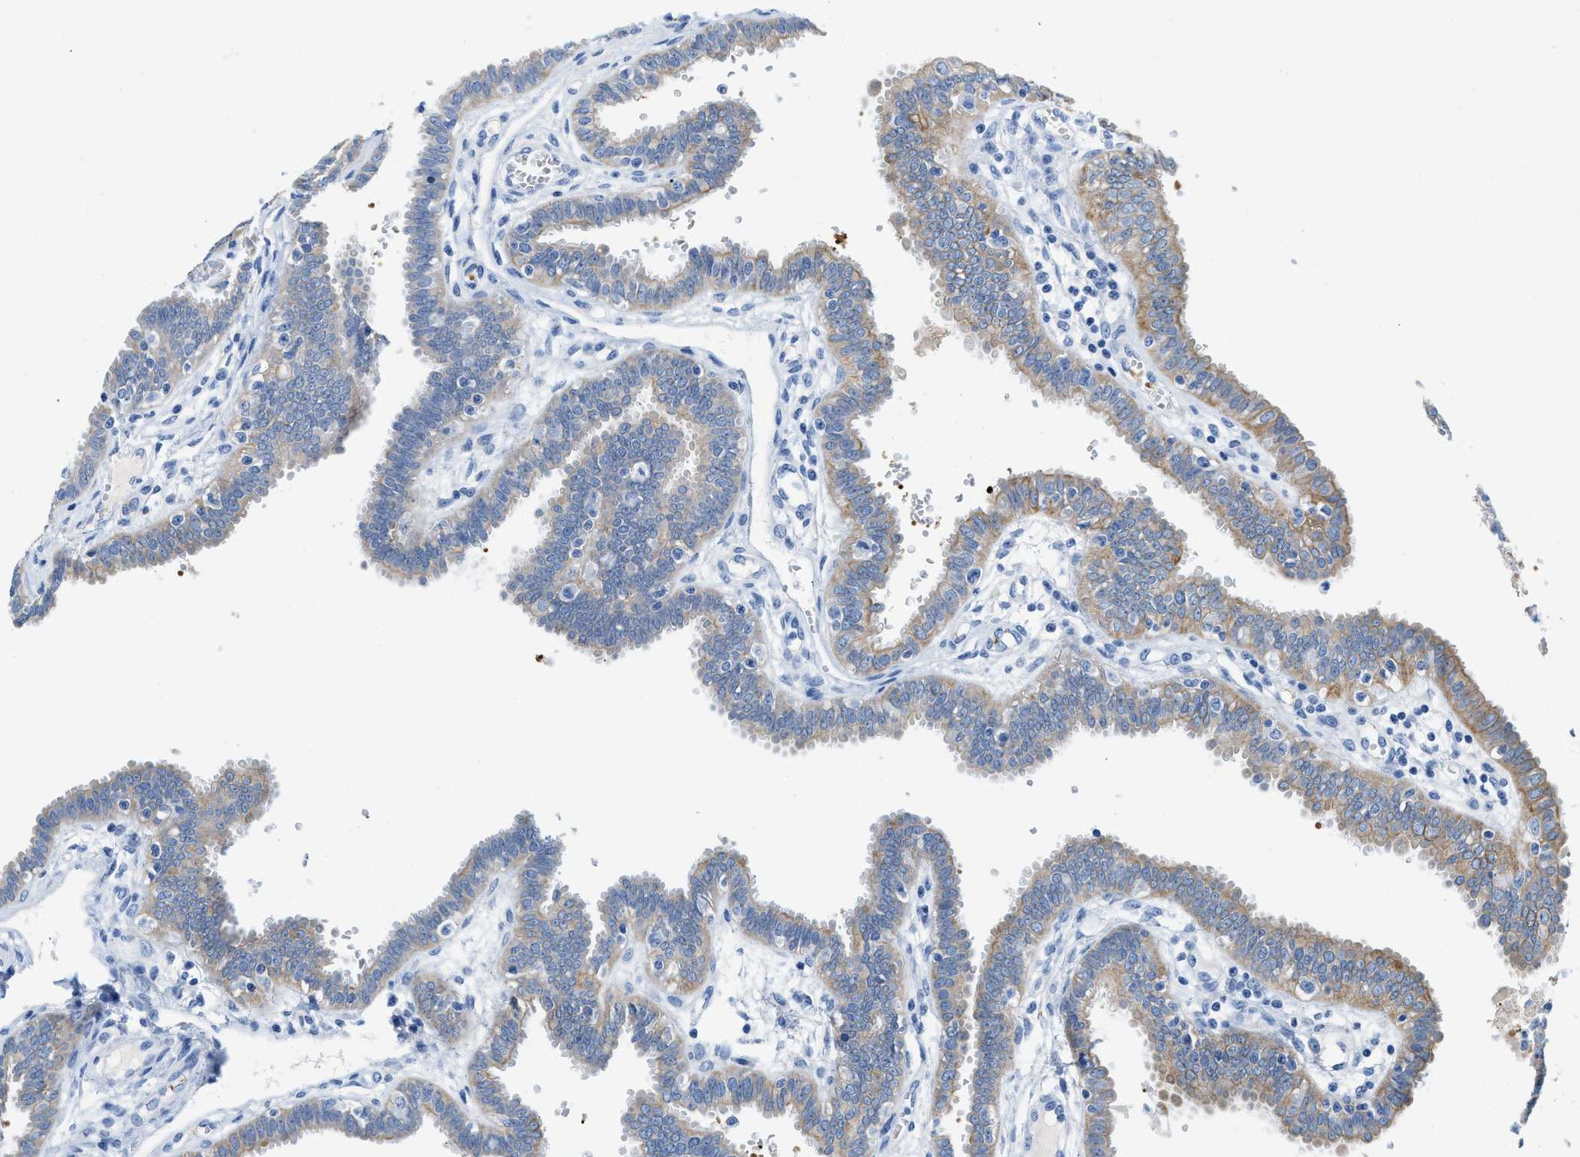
{"staining": {"intensity": "moderate", "quantity": "25%-75%", "location": "cytoplasmic/membranous"}, "tissue": "fallopian tube", "cell_type": "Glandular cells", "image_type": "normal", "snomed": [{"axis": "morphology", "description": "Normal tissue, NOS"}, {"axis": "topography", "description": "Fallopian tube"}], "caption": "Protein staining of benign fallopian tube demonstrates moderate cytoplasmic/membranous expression in about 25%-75% of glandular cells.", "gene": "BPGM", "patient": {"sex": "female", "age": 32}}